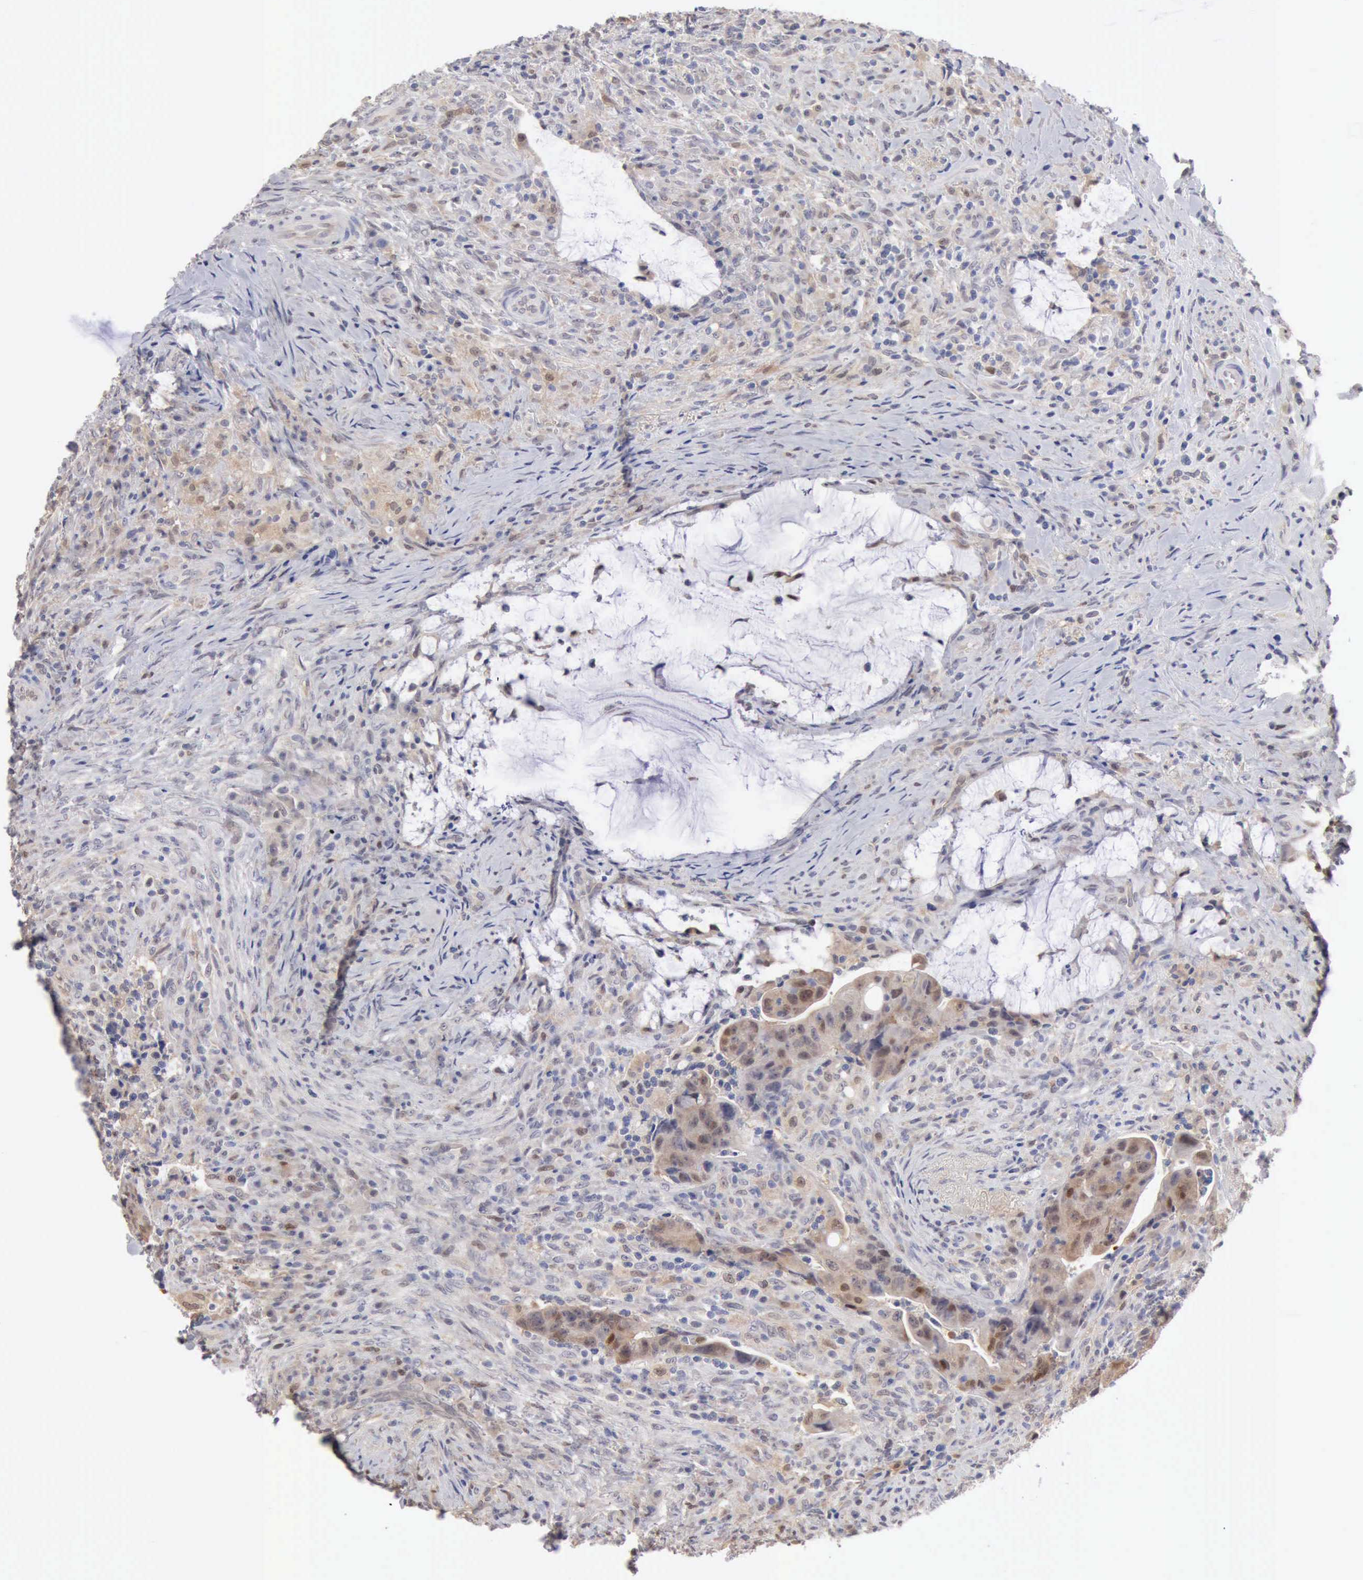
{"staining": {"intensity": "weak", "quantity": ">75%", "location": "cytoplasmic/membranous"}, "tissue": "colorectal cancer", "cell_type": "Tumor cells", "image_type": "cancer", "snomed": [{"axis": "morphology", "description": "Adenocarcinoma, NOS"}, {"axis": "topography", "description": "Rectum"}], "caption": "Colorectal adenocarcinoma stained for a protein (brown) reveals weak cytoplasmic/membranous positive staining in approximately >75% of tumor cells.", "gene": "PTGR2", "patient": {"sex": "female", "age": 71}}